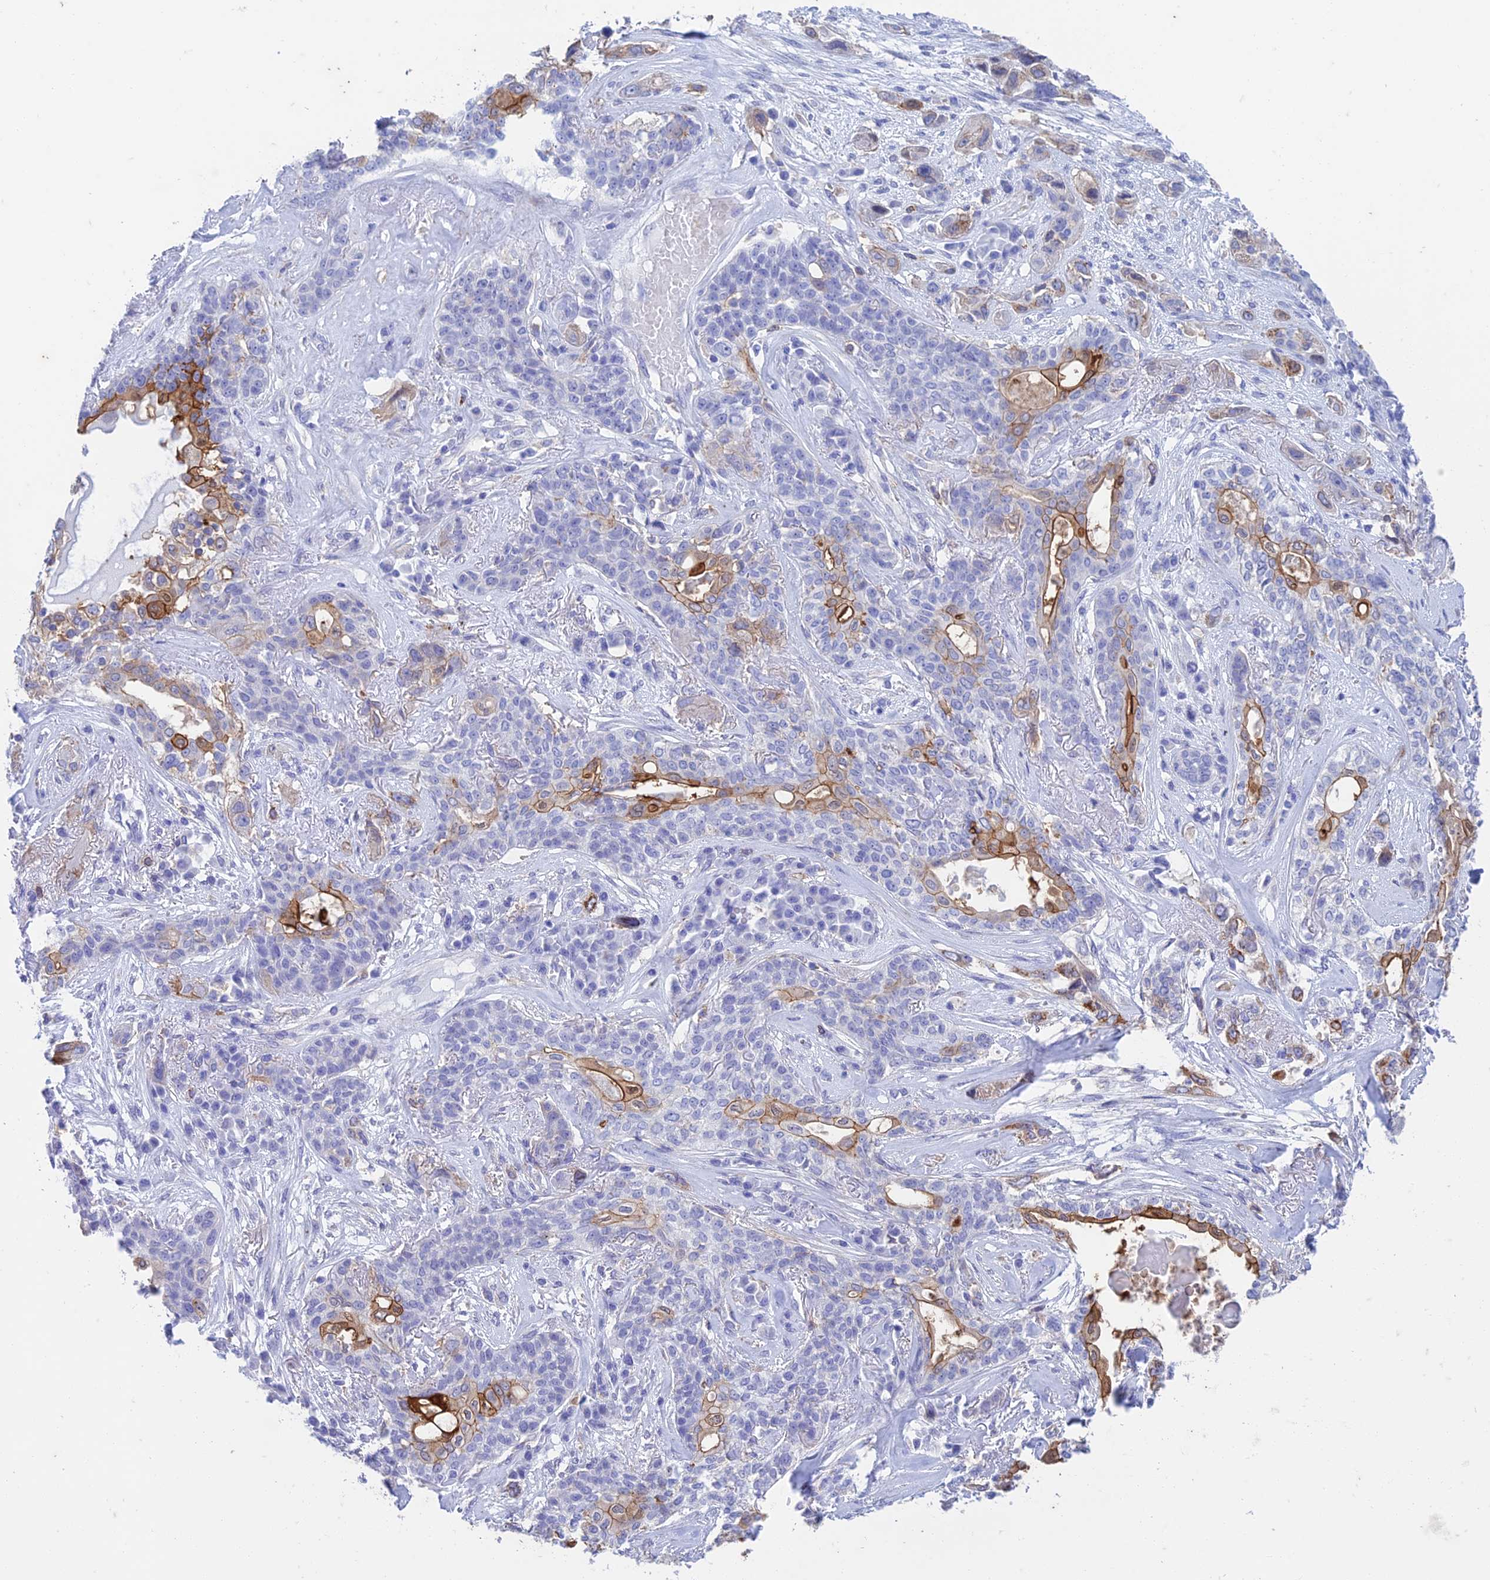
{"staining": {"intensity": "moderate", "quantity": "<25%", "location": "cytoplasmic/membranous"}, "tissue": "lung cancer", "cell_type": "Tumor cells", "image_type": "cancer", "snomed": [{"axis": "morphology", "description": "Squamous cell carcinoma, NOS"}, {"axis": "topography", "description": "Lung"}], "caption": "Moderate cytoplasmic/membranous expression is identified in about <25% of tumor cells in lung squamous cell carcinoma.", "gene": "FGF7", "patient": {"sex": "female", "age": 70}}